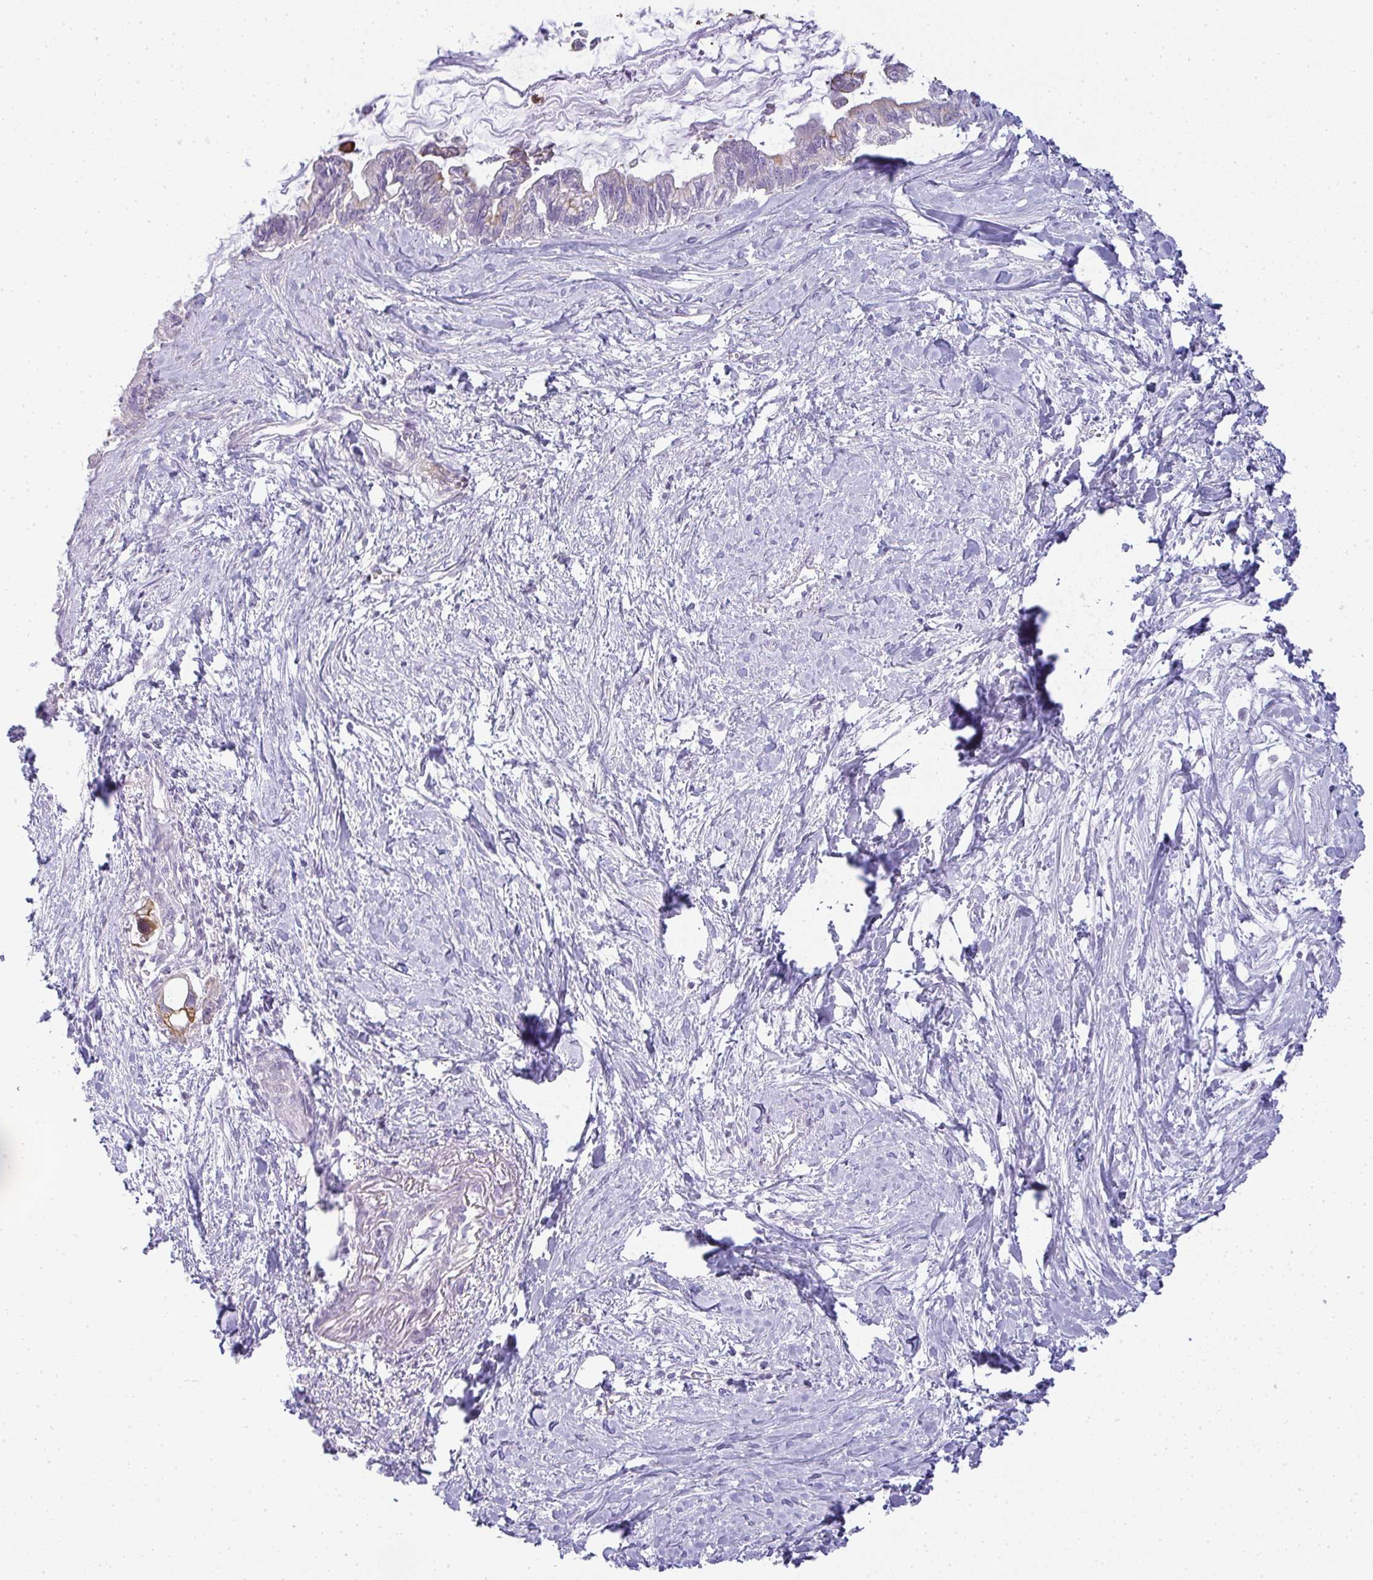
{"staining": {"intensity": "strong", "quantity": ">75%", "location": "cytoplasmic/membranous"}, "tissue": "pancreatic cancer", "cell_type": "Tumor cells", "image_type": "cancer", "snomed": [{"axis": "morphology", "description": "Adenocarcinoma, NOS"}, {"axis": "topography", "description": "Pancreas"}], "caption": "Tumor cells reveal high levels of strong cytoplasmic/membranous positivity in approximately >75% of cells in pancreatic cancer.", "gene": "SIRPB2", "patient": {"sex": "male", "age": 61}}